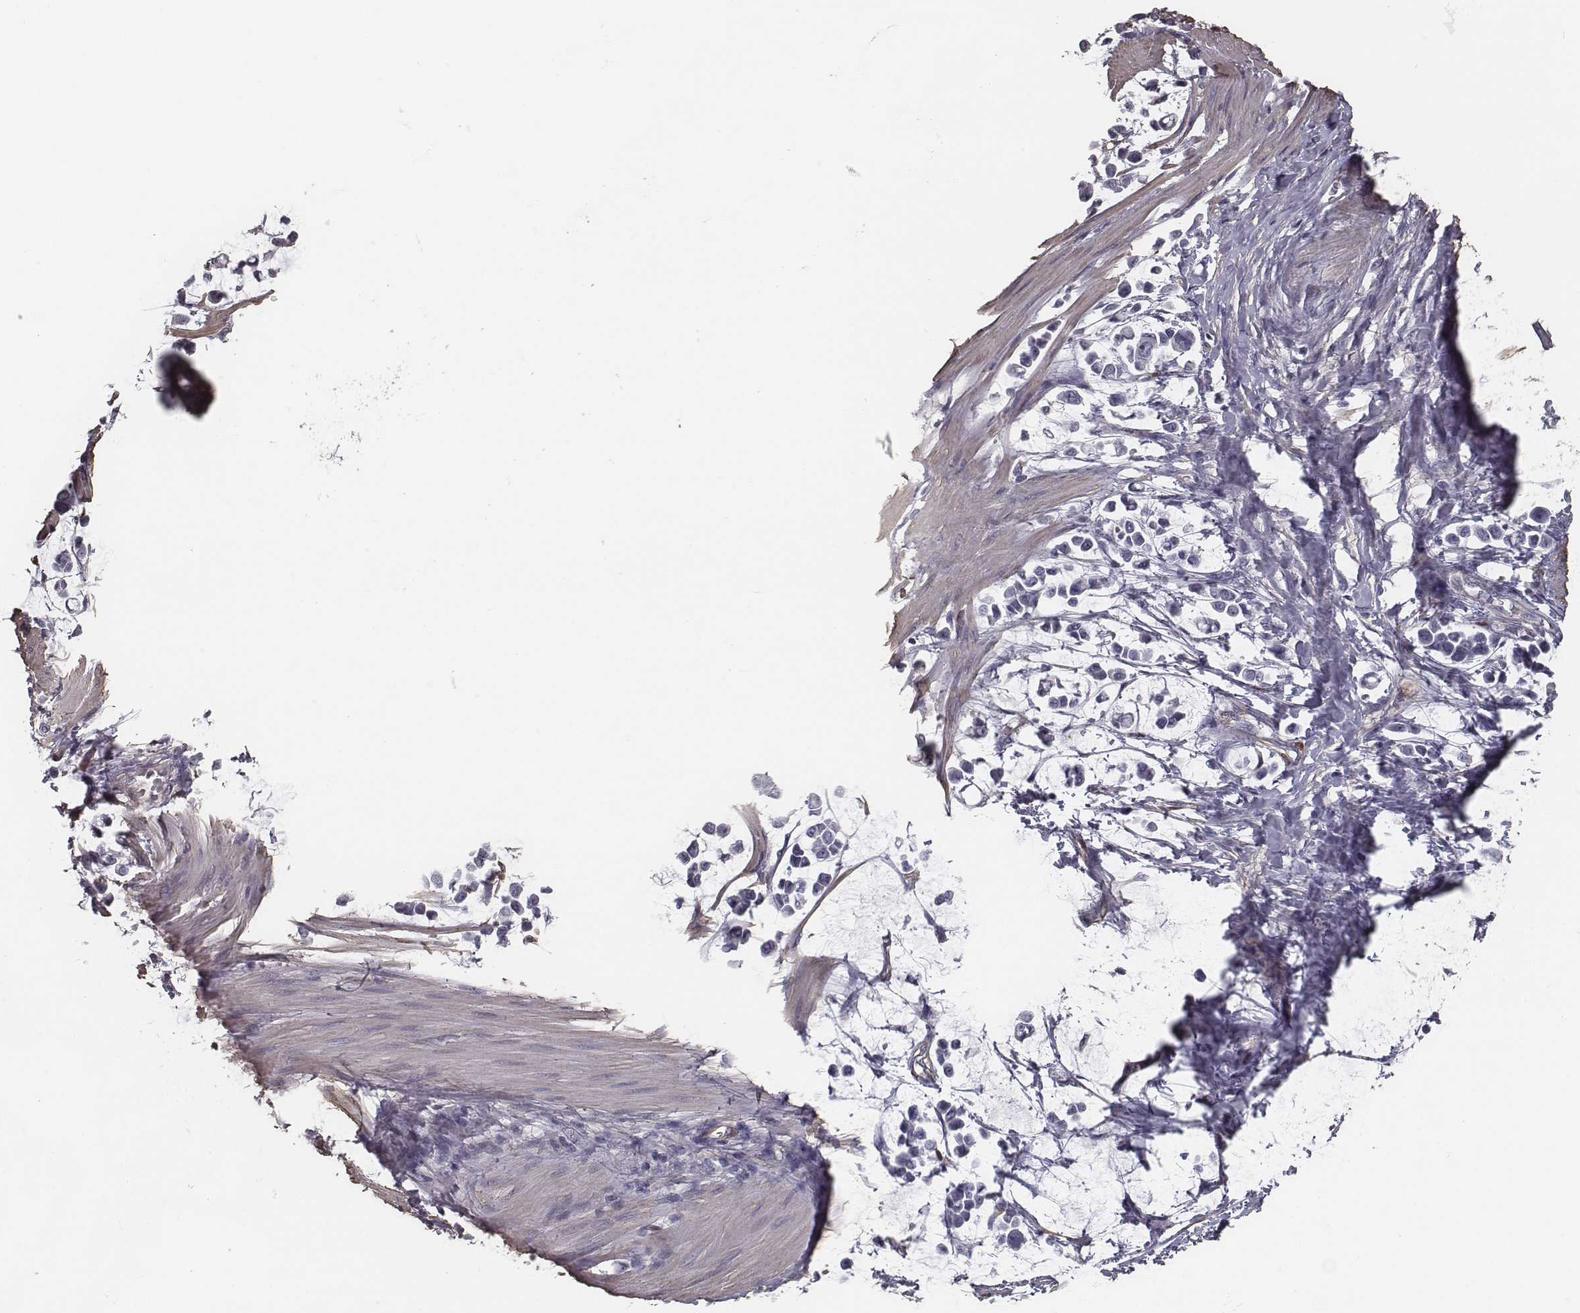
{"staining": {"intensity": "negative", "quantity": "none", "location": "none"}, "tissue": "stomach cancer", "cell_type": "Tumor cells", "image_type": "cancer", "snomed": [{"axis": "morphology", "description": "Adenocarcinoma, NOS"}, {"axis": "topography", "description": "Stomach"}], "caption": "Tumor cells are negative for protein expression in human stomach adenocarcinoma. (Brightfield microscopy of DAB (3,3'-diaminobenzidine) immunohistochemistry at high magnification).", "gene": "ISYNA1", "patient": {"sex": "male", "age": 82}}